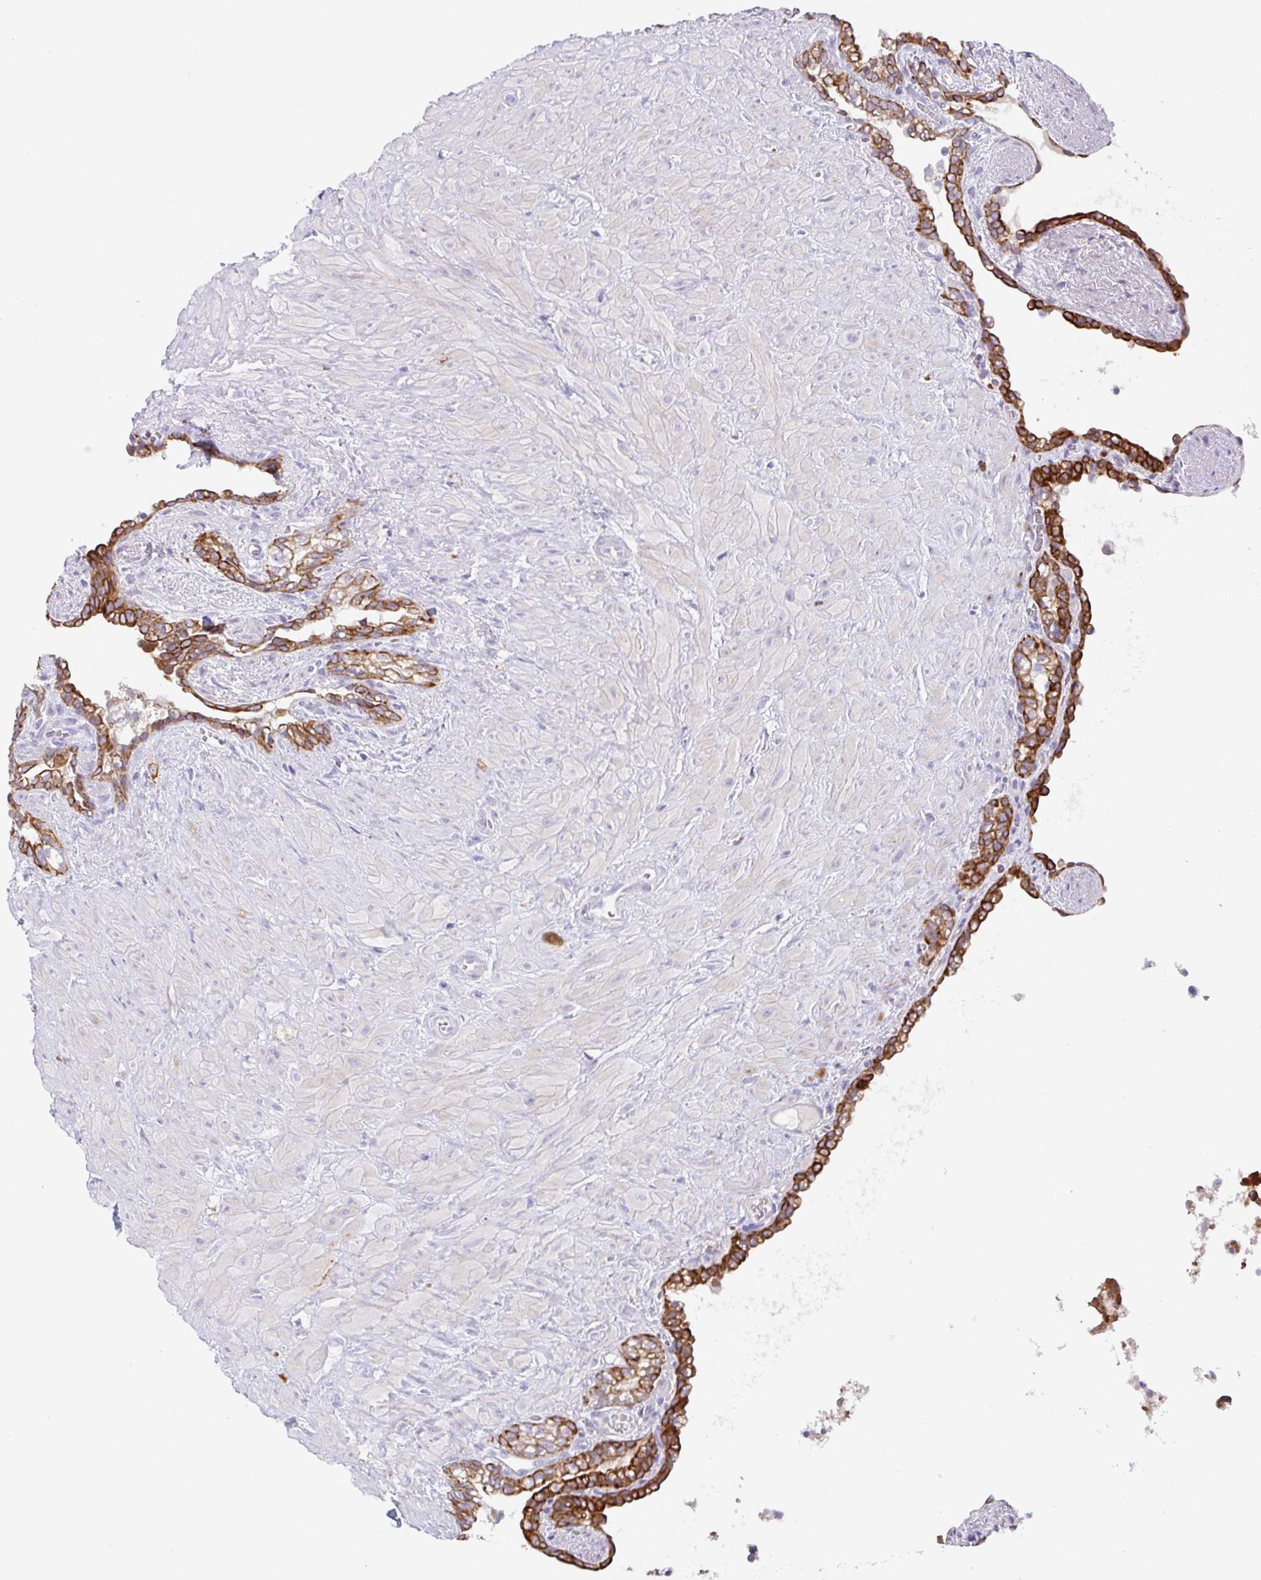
{"staining": {"intensity": "strong", "quantity": "25%-75%", "location": "cytoplasmic/membranous"}, "tissue": "seminal vesicle", "cell_type": "Glandular cells", "image_type": "normal", "snomed": [{"axis": "morphology", "description": "Normal tissue, NOS"}, {"axis": "topography", "description": "Seminal veicle"}], "caption": "The immunohistochemical stain shows strong cytoplasmic/membranous staining in glandular cells of normal seminal vesicle.", "gene": "TRAF4", "patient": {"sex": "male", "age": 76}}